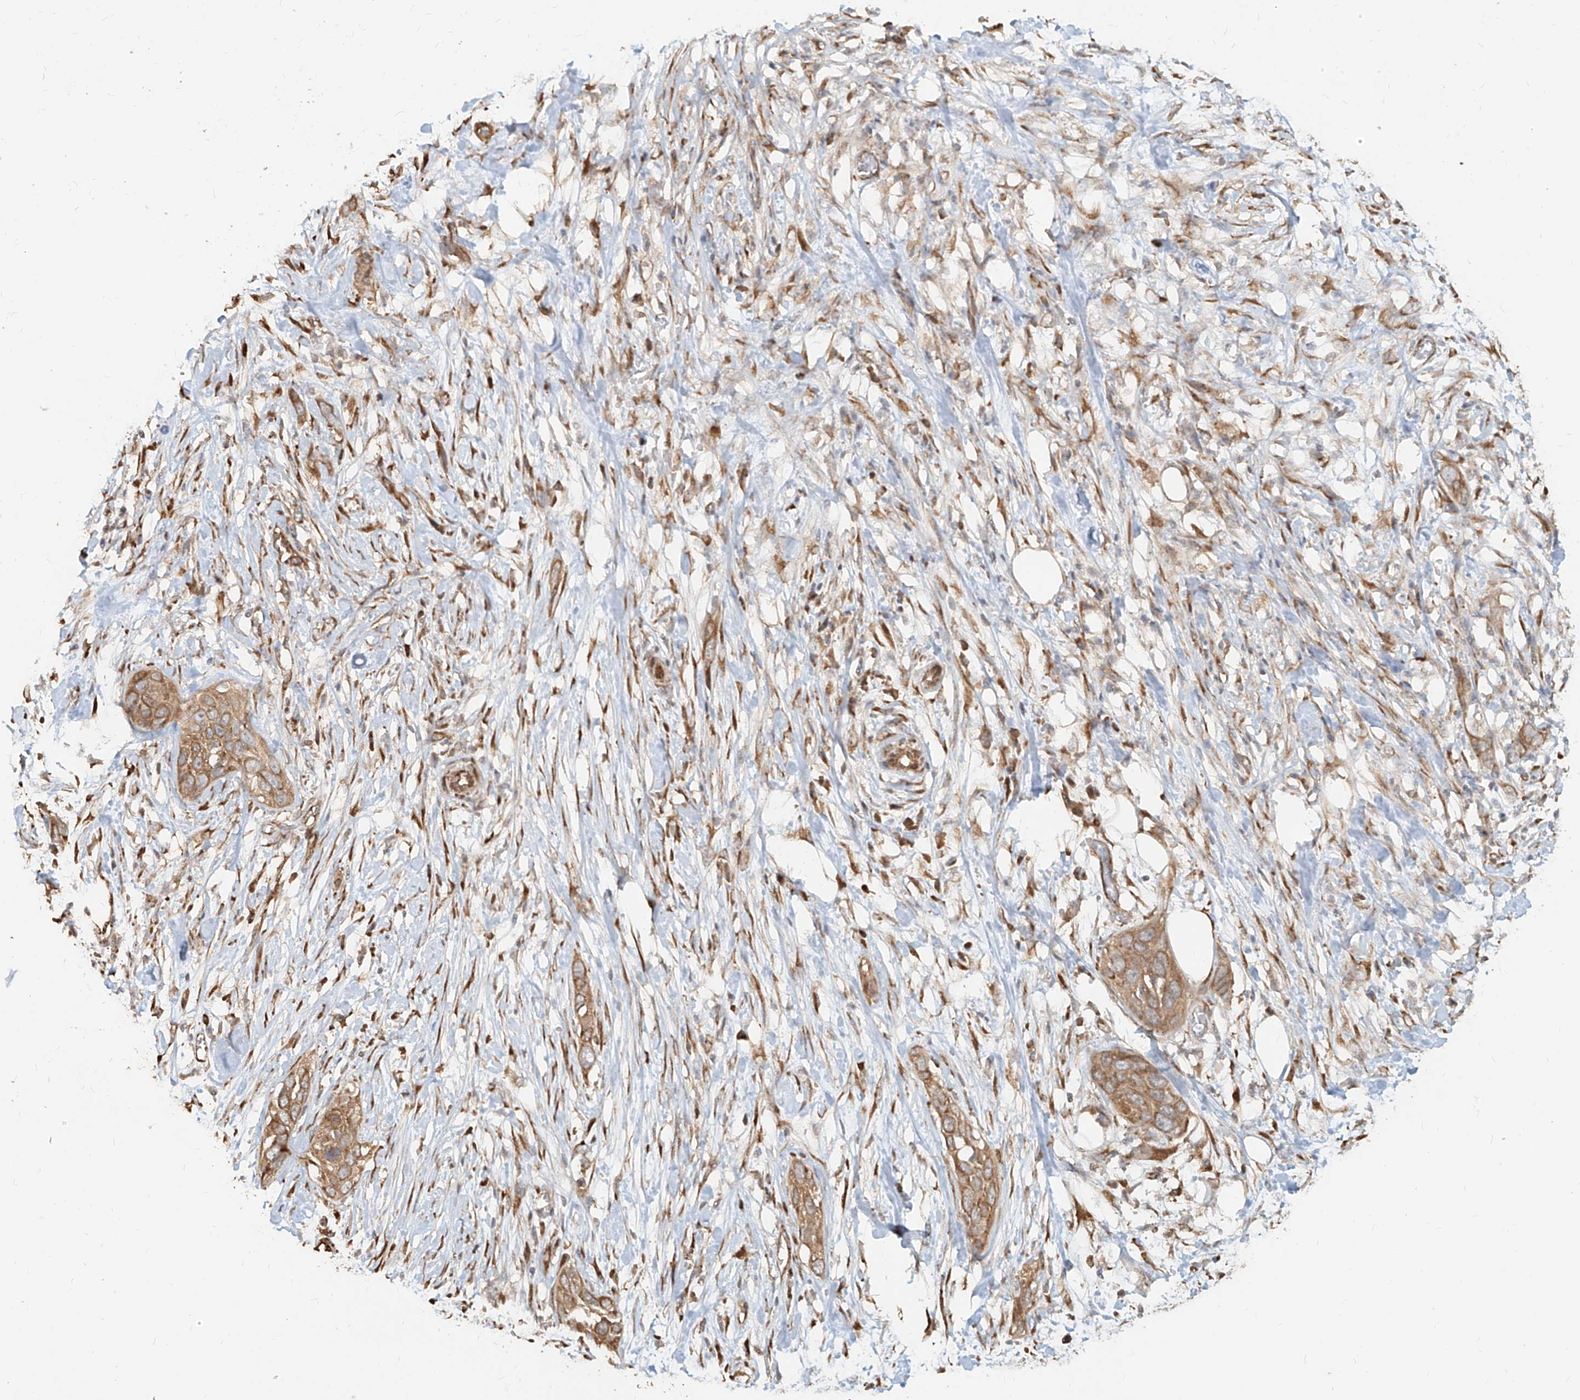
{"staining": {"intensity": "moderate", "quantity": ">75%", "location": "cytoplasmic/membranous"}, "tissue": "pancreatic cancer", "cell_type": "Tumor cells", "image_type": "cancer", "snomed": [{"axis": "morphology", "description": "Adenocarcinoma, NOS"}, {"axis": "topography", "description": "Pancreas"}], "caption": "Protein expression analysis of human pancreatic adenocarcinoma reveals moderate cytoplasmic/membranous expression in approximately >75% of tumor cells.", "gene": "UBE2K", "patient": {"sex": "female", "age": 60}}